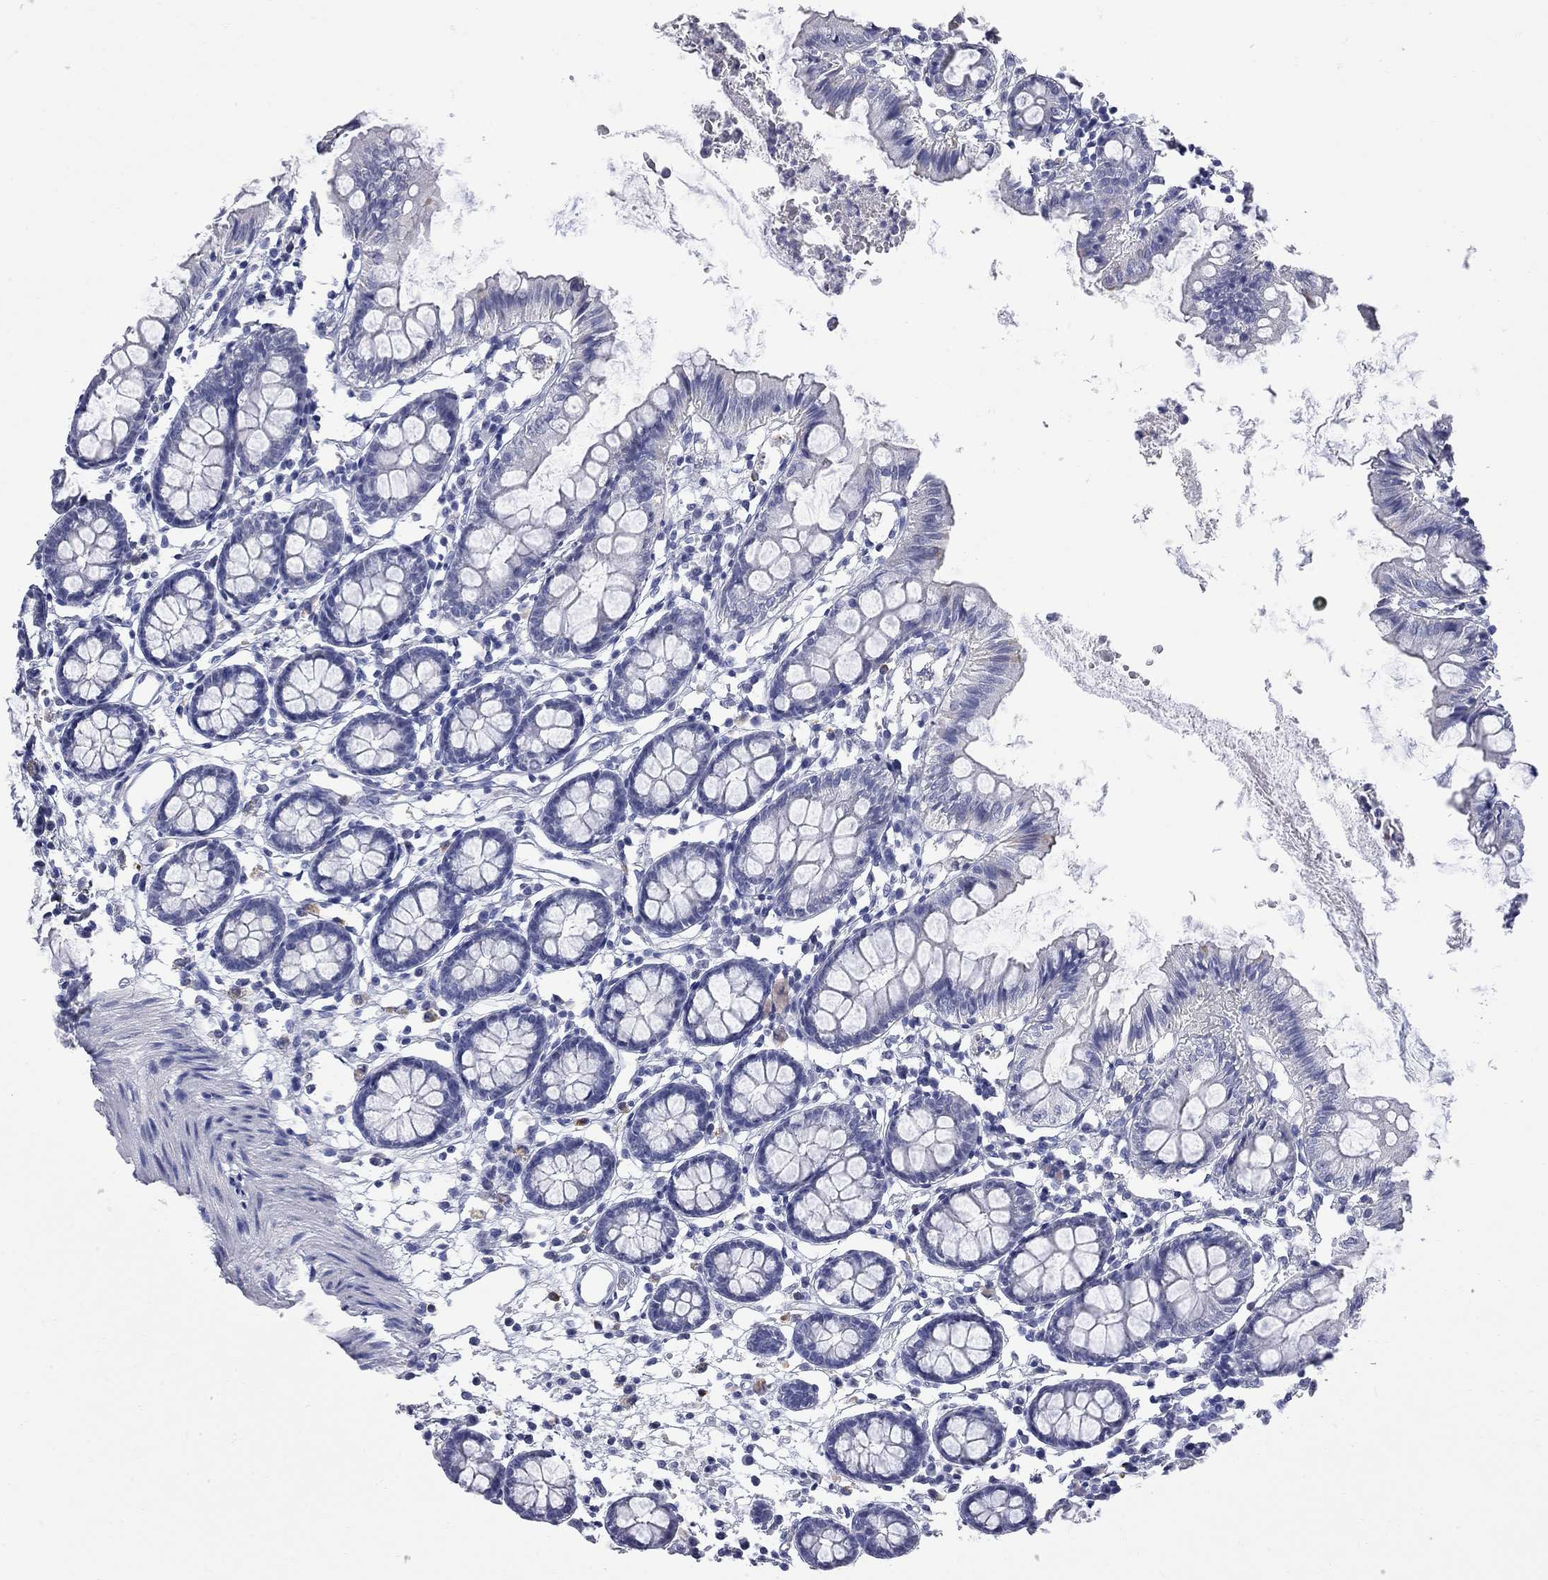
{"staining": {"intensity": "negative", "quantity": "none", "location": "none"}, "tissue": "colon", "cell_type": "Endothelial cells", "image_type": "normal", "snomed": [{"axis": "morphology", "description": "Normal tissue, NOS"}, {"axis": "topography", "description": "Colon"}], "caption": "This image is of benign colon stained with immunohistochemistry (IHC) to label a protein in brown with the nuclei are counter-stained blue. There is no positivity in endothelial cells. (Stains: DAB (3,3'-diaminobenzidine) immunohistochemistry (IHC) with hematoxylin counter stain, Microscopy: brightfield microscopy at high magnification).", "gene": "FAM221B", "patient": {"sex": "female", "age": 84}}